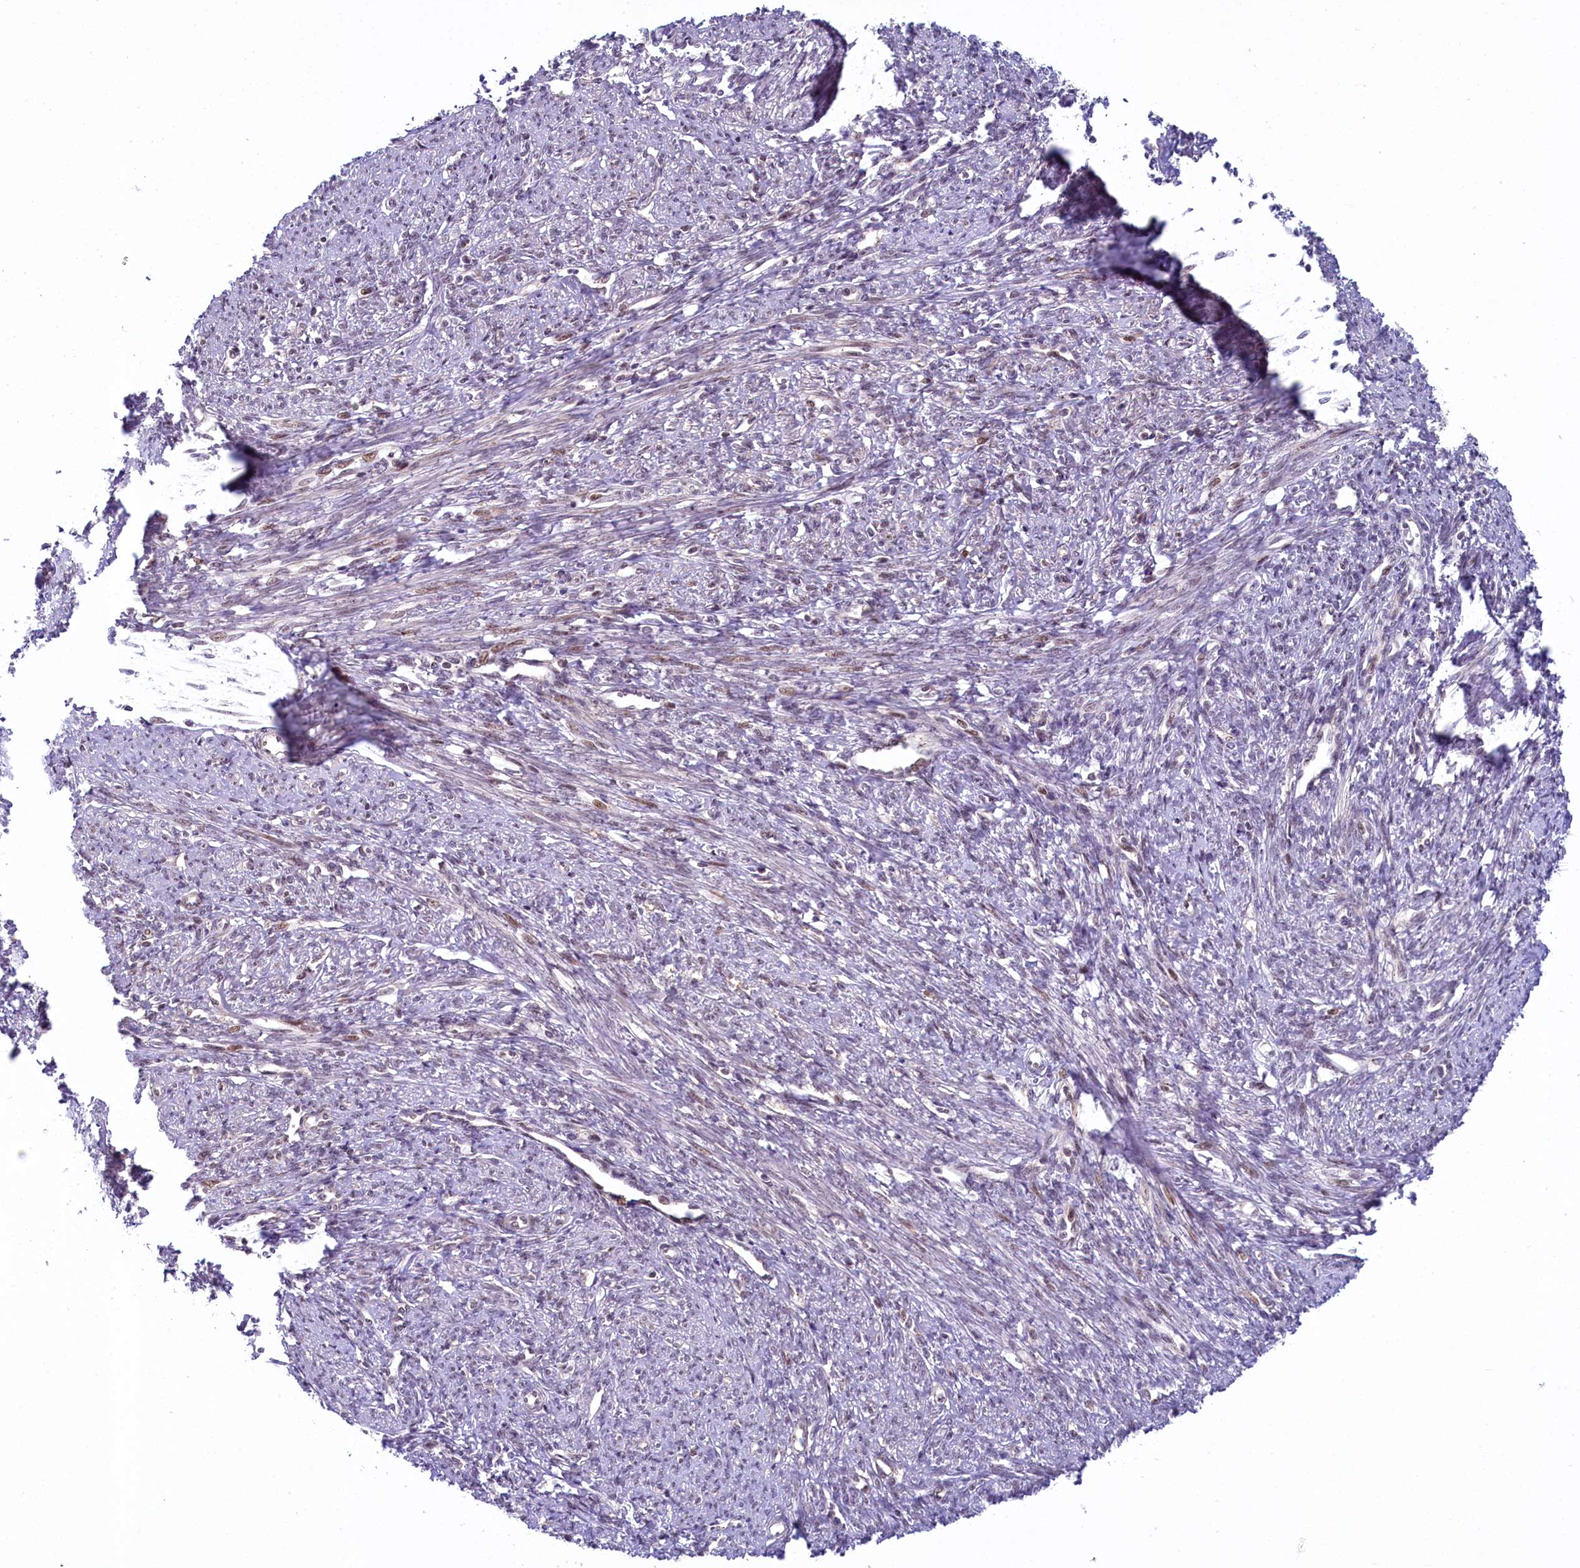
{"staining": {"intensity": "moderate", "quantity": "<25%", "location": "cytoplasmic/membranous,nuclear"}, "tissue": "smooth muscle", "cell_type": "Smooth muscle cells", "image_type": "normal", "snomed": [{"axis": "morphology", "description": "Normal tissue, NOS"}, {"axis": "topography", "description": "Smooth muscle"}, {"axis": "topography", "description": "Uterus"}], "caption": "Immunohistochemistry (IHC) photomicrograph of benign smooth muscle: smooth muscle stained using immunohistochemistry demonstrates low levels of moderate protein expression localized specifically in the cytoplasmic/membranous,nuclear of smooth muscle cells, appearing as a cytoplasmic/membranous,nuclear brown color.", "gene": "FCHO1", "patient": {"sex": "female", "age": 59}}